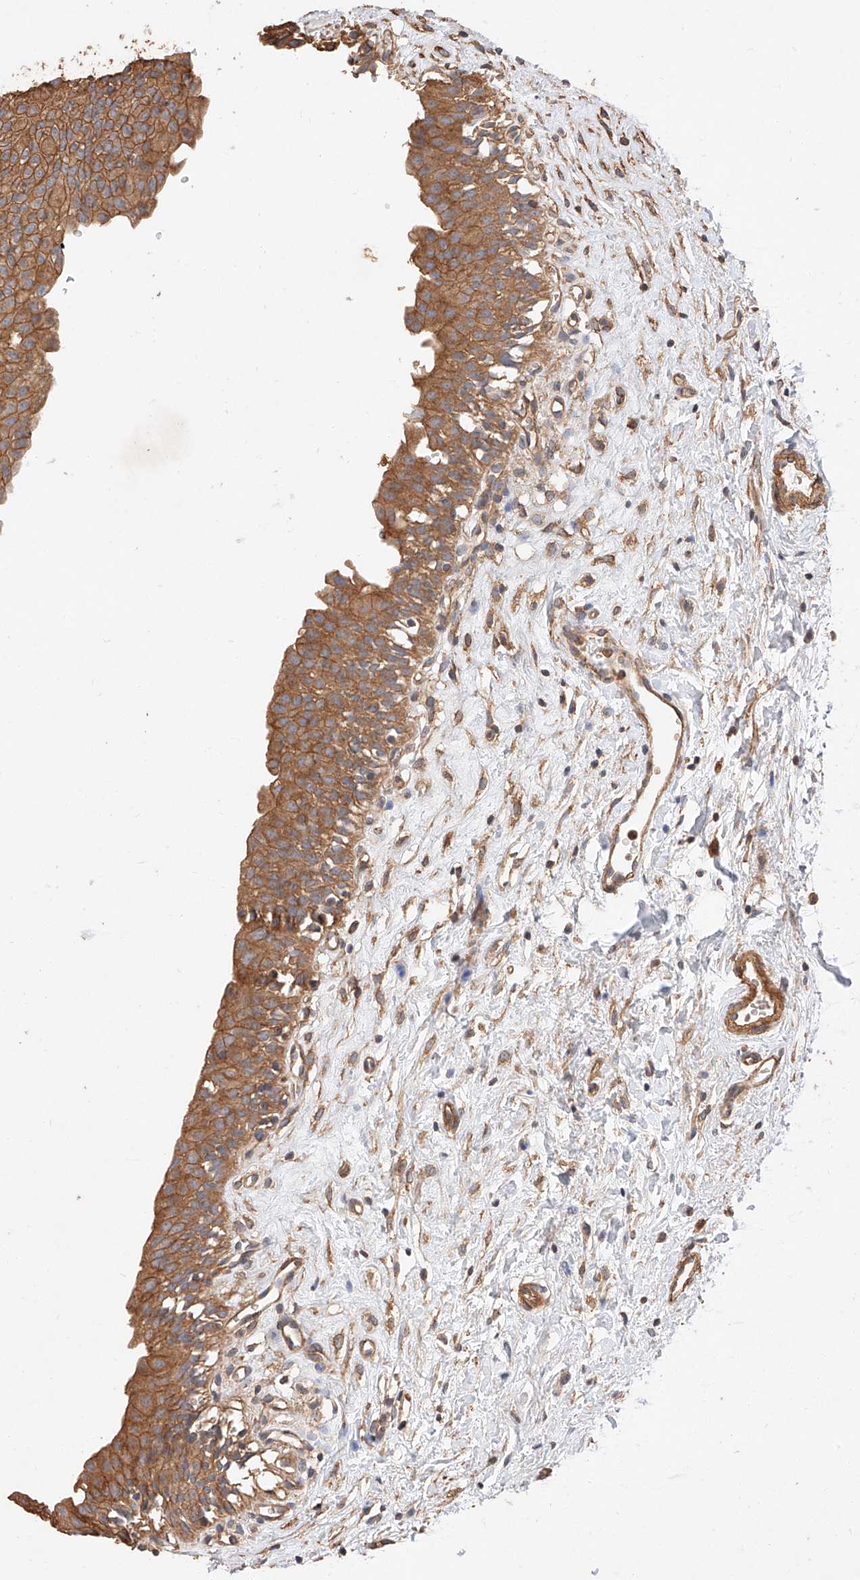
{"staining": {"intensity": "moderate", "quantity": ">75%", "location": "cytoplasmic/membranous"}, "tissue": "urinary bladder", "cell_type": "Urothelial cells", "image_type": "normal", "snomed": [{"axis": "morphology", "description": "Normal tissue, NOS"}, {"axis": "topography", "description": "Urinary bladder"}], "caption": "Benign urinary bladder demonstrates moderate cytoplasmic/membranous staining in approximately >75% of urothelial cells.", "gene": "GHDC", "patient": {"sex": "male", "age": 51}}